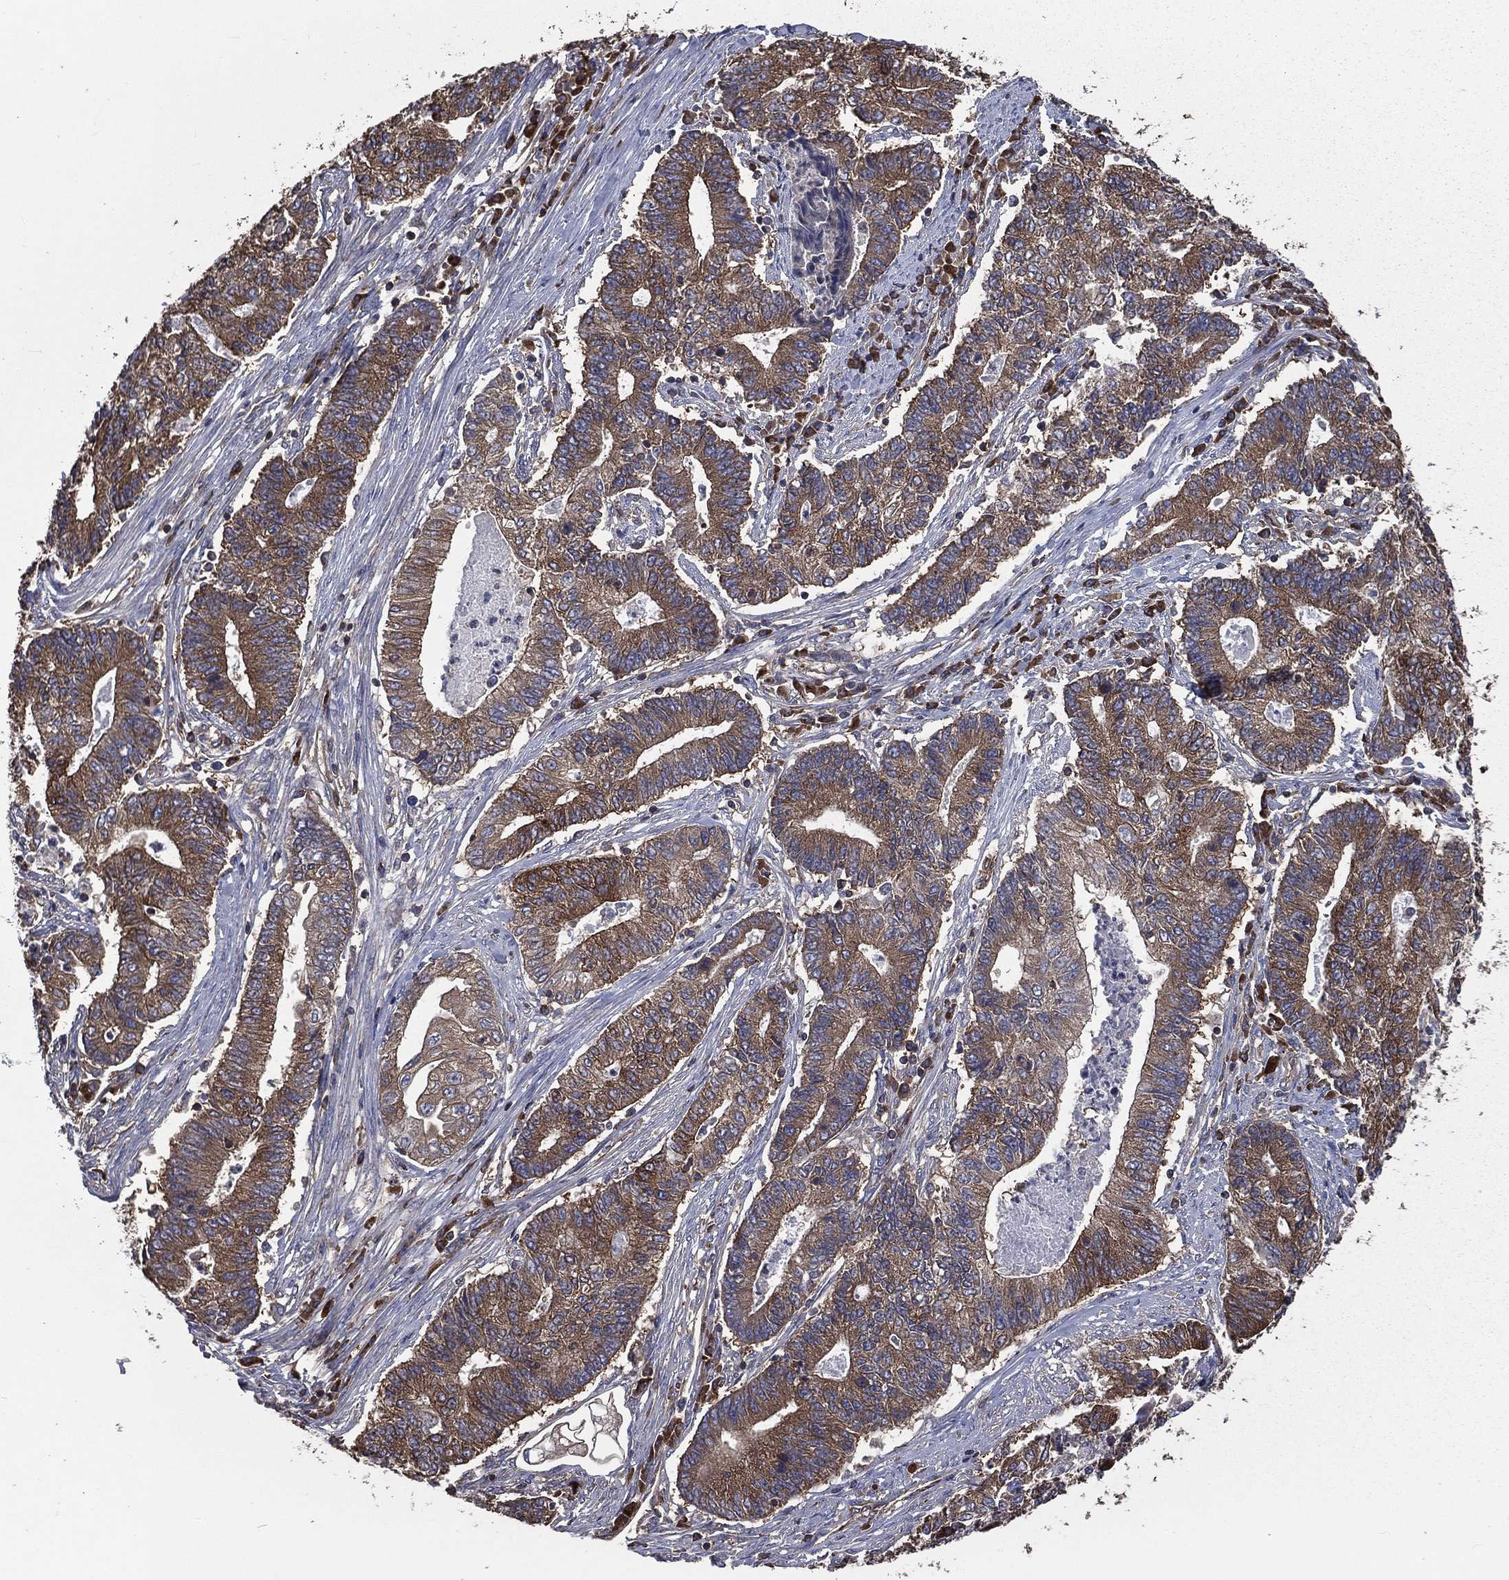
{"staining": {"intensity": "moderate", "quantity": ">75%", "location": "cytoplasmic/membranous"}, "tissue": "endometrial cancer", "cell_type": "Tumor cells", "image_type": "cancer", "snomed": [{"axis": "morphology", "description": "Adenocarcinoma, NOS"}, {"axis": "topography", "description": "Uterus"}, {"axis": "topography", "description": "Endometrium"}], "caption": "Moderate cytoplasmic/membranous staining is identified in approximately >75% of tumor cells in endometrial adenocarcinoma.", "gene": "SARS1", "patient": {"sex": "female", "age": 54}}